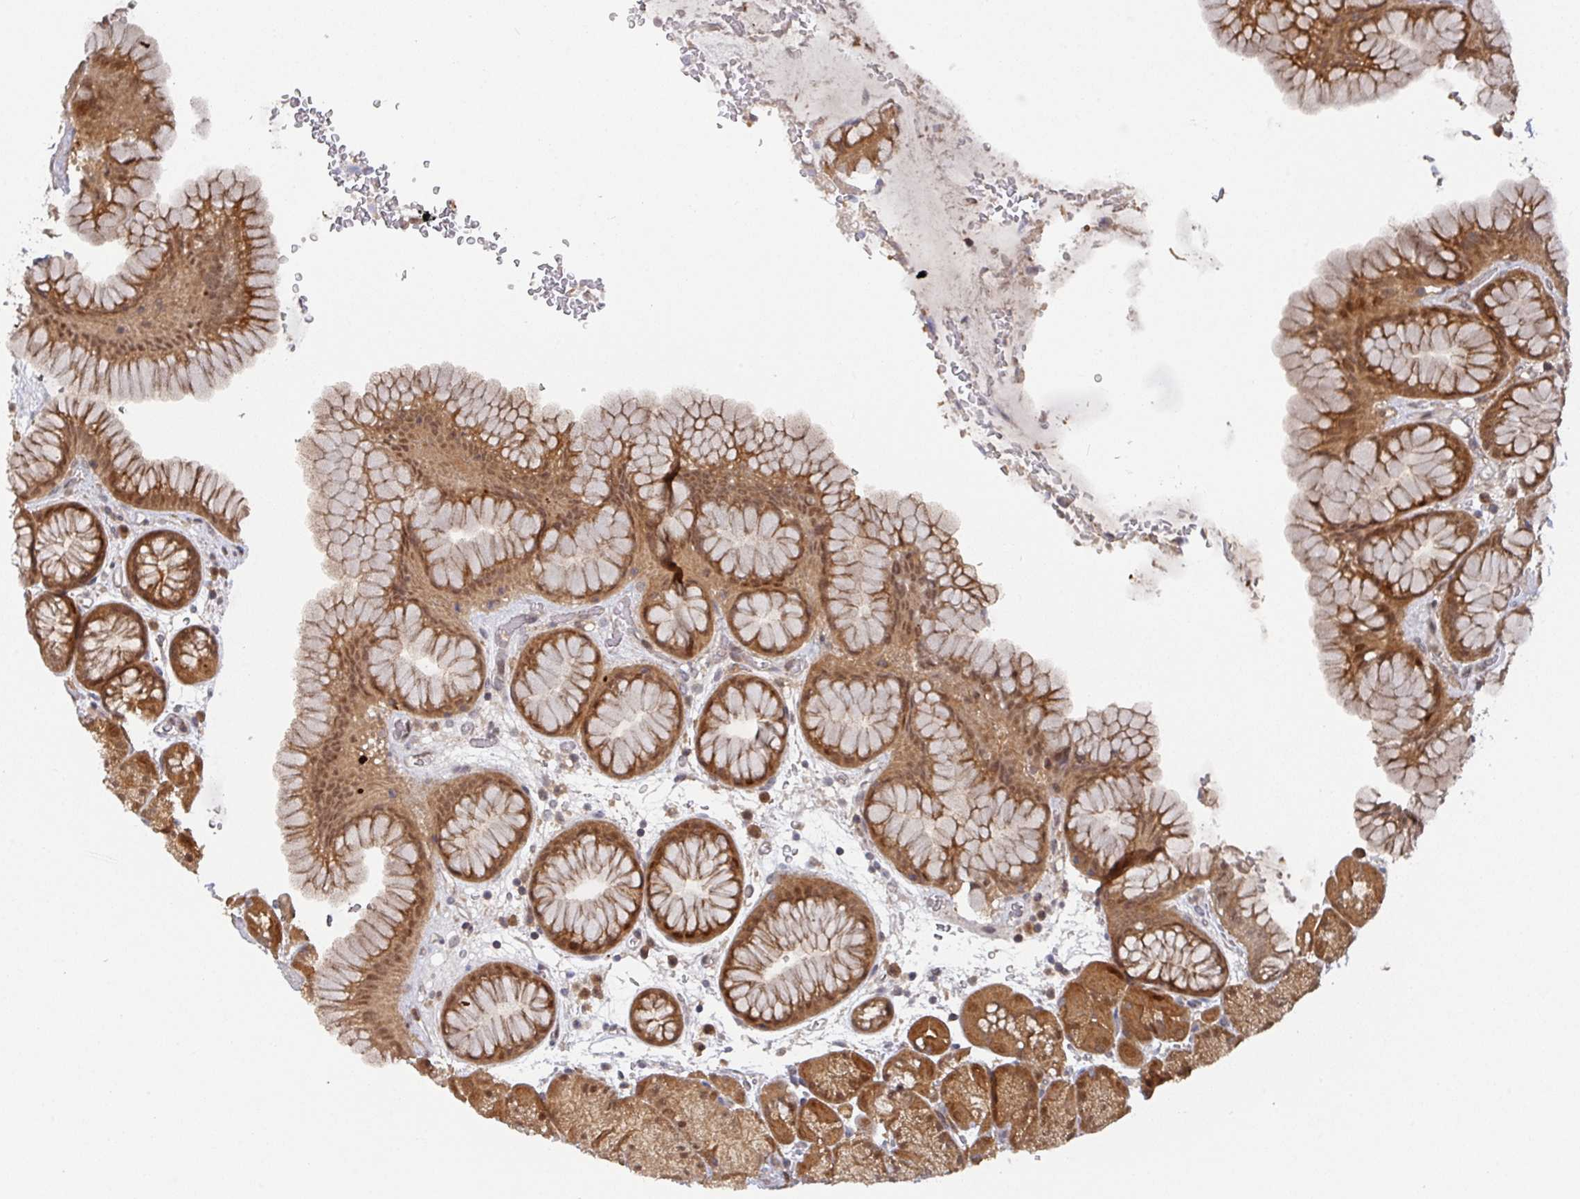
{"staining": {"intensity": "moderate", "quantity": ">75%", "location": "cytoplasmic/membranous,nuclear"}, "tissue": "stomach", "cell_type": "Glandular cells", "image_type": "normal", "snomed": [{"axis": "morphology", "description": "Normal tissue, NOS"}, {"axis": "topography", "description": "Stomach, upper"}, {"axis": "topography", "description": "Stomach, lower"}], "caption": "Protein expression by immunohistochemistry (IHC) exhibits moderate cytoplasmic/membranous,nuclear positivity in about >75% of glandular cells in unremarkable stomach.", "gene": "GOLGA7B", "patient": {"sex": "male", "age": 67}}